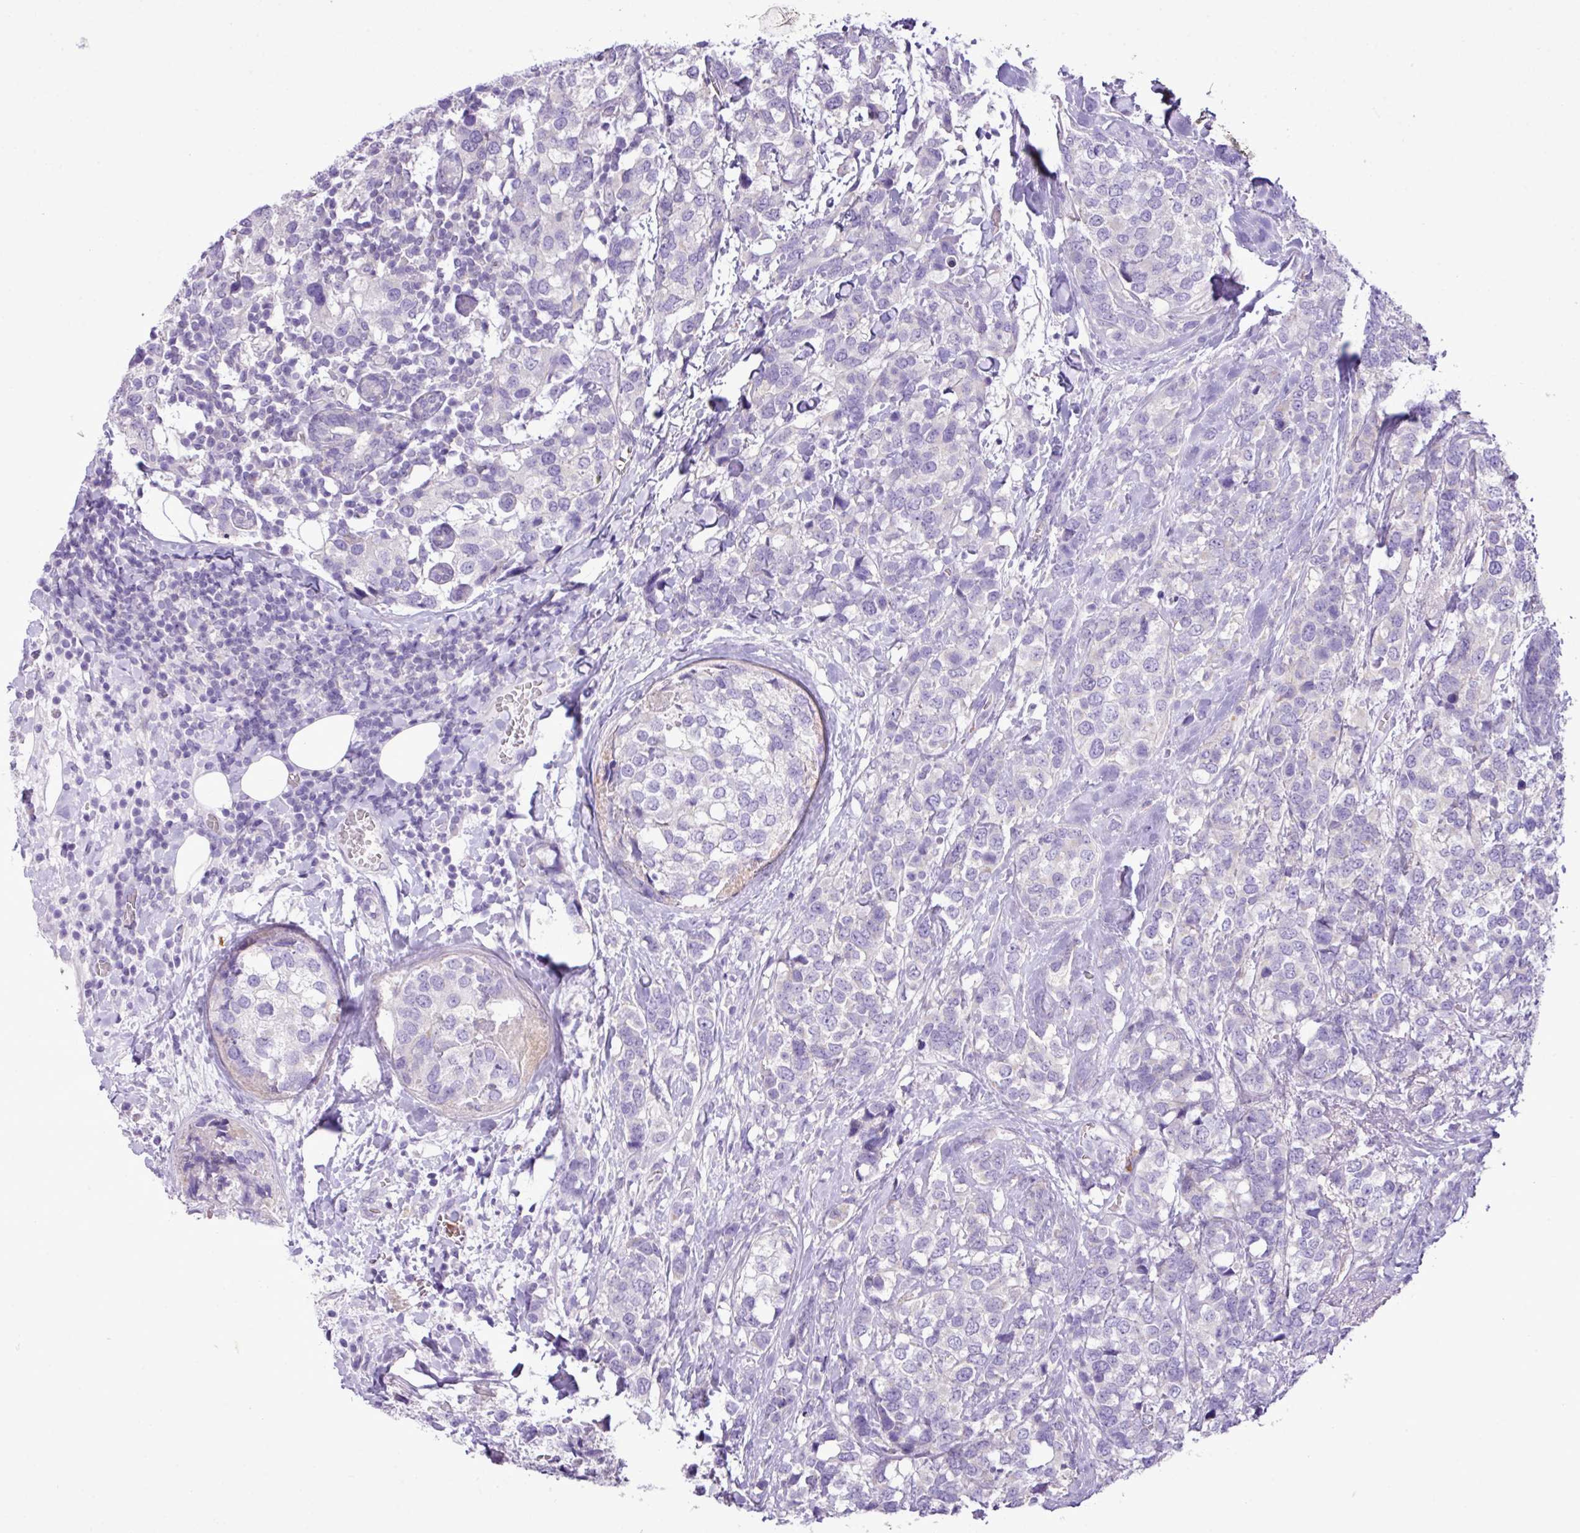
{"staining": {"intensity": "negative", "quantity": "none", "location": "none"}, "tissue": "breast cancer", "cell_type": "Tumor cells", "image_type": "cancer", "snomed": [{"axis": "morphology", "description": "Lobular carcinoma"}, {"axis": "topography", "description": "Breast"}], "caption": "Immunohistochemistry (IHC) micrograph of neoplastic tissue: breast cancer (lobular carcinoma) stained with DAB (3,3'-diaminobenzidine) displays no significant protein positivity in tumor cells.", "gene": "ZSCAN5A", "patient": {"sex": "female", "age": 59}}